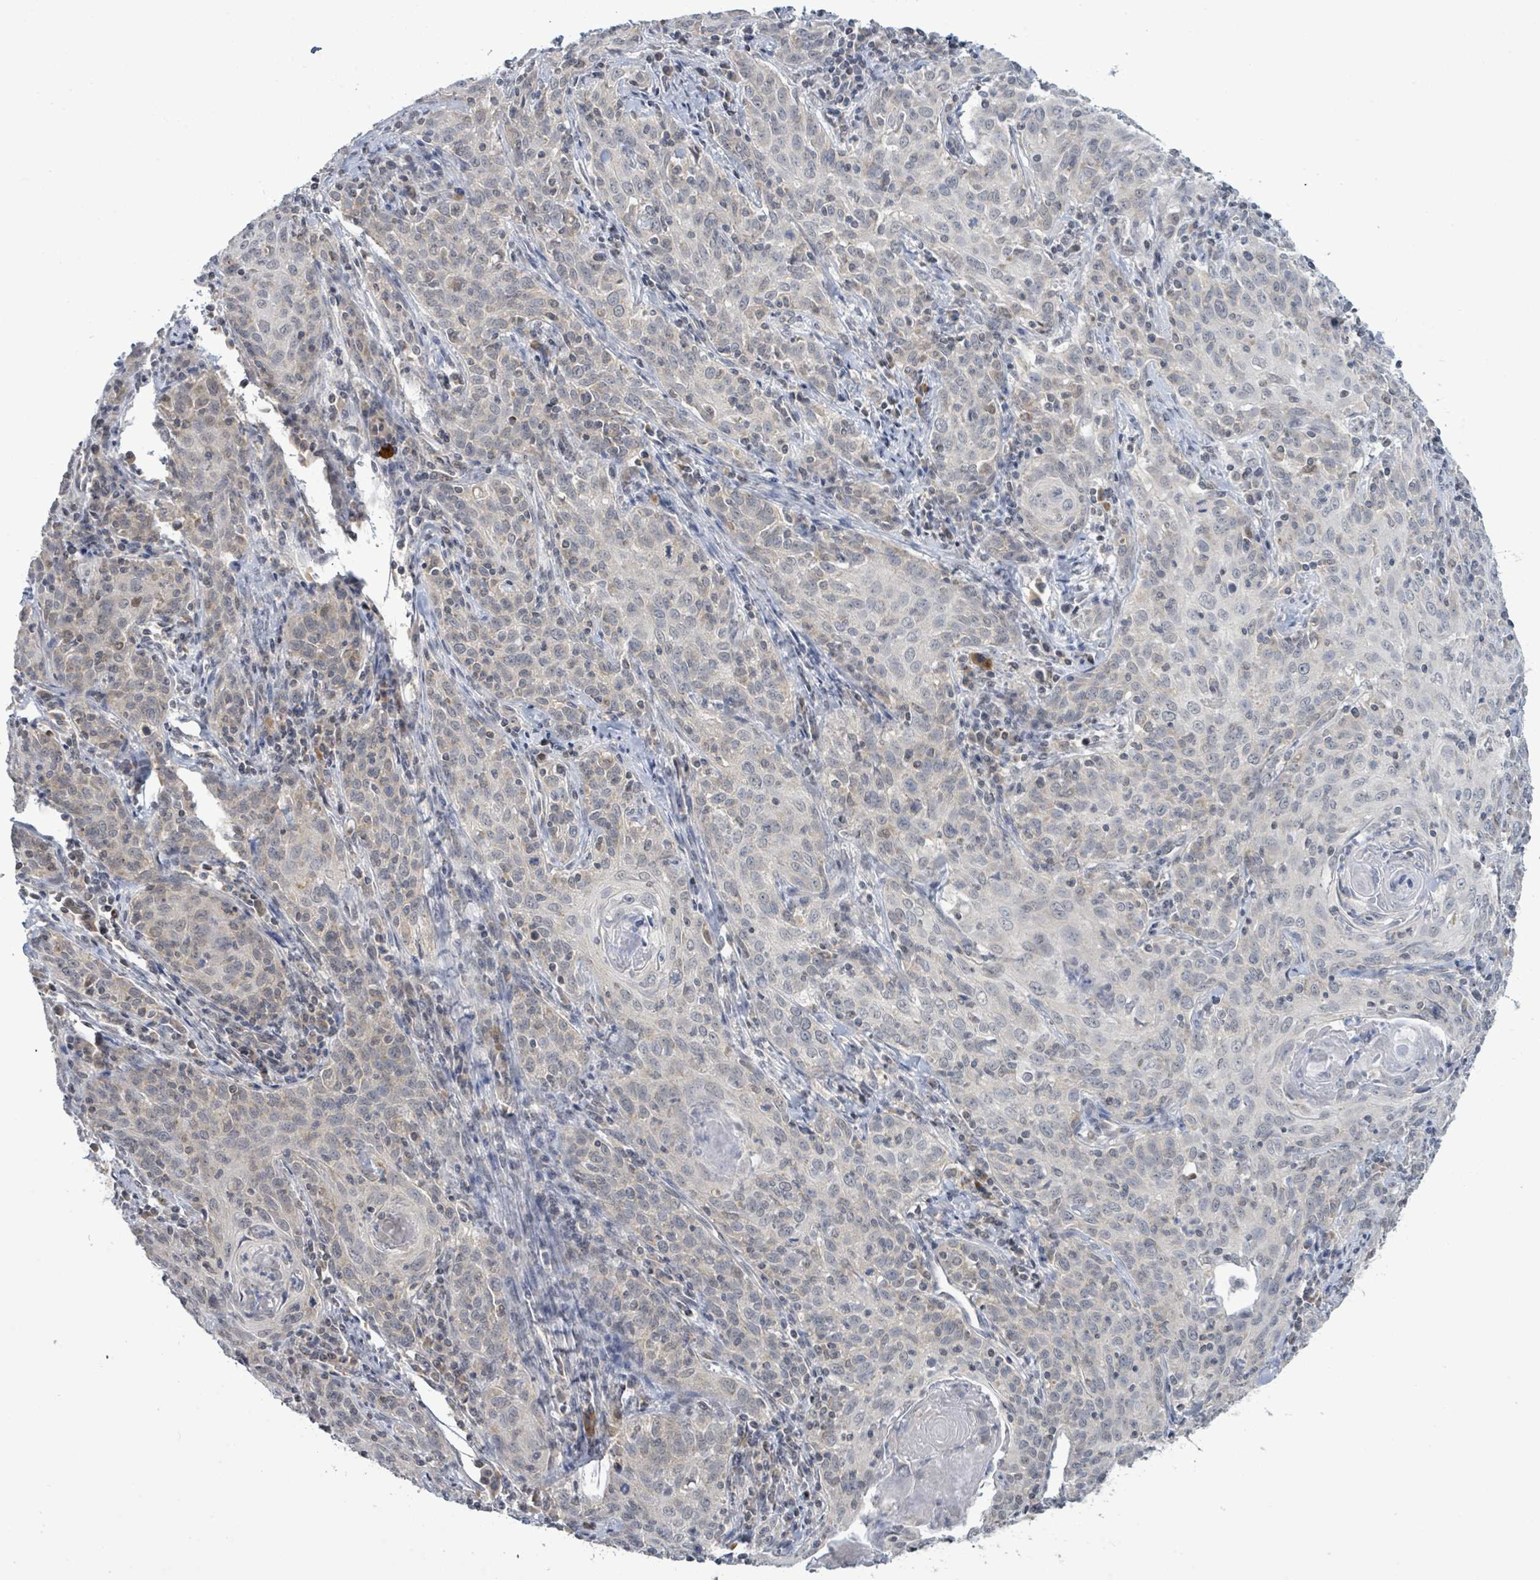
{"staining": {"intensity": "negative", "quantity": "none", "location": "none"}, "tissue": "cervical cancer", "cell_type": "Tumor cells", "image_type": "cancer", "snomed": [{"axis": "morphology", "description": "Squamous cell carcinoma, NOS"}, {"axis": "topography", "description": "Cervix"}], "caption": "This histopathology image is of squamous cell carcinoma (cervical) stained with IHC to label a protein in brown with the nuclei are counter-stained blue. There is no expression in tumor cells.", "gene": "COQ10B", "patient": {"sex": "female", "age": 57}}